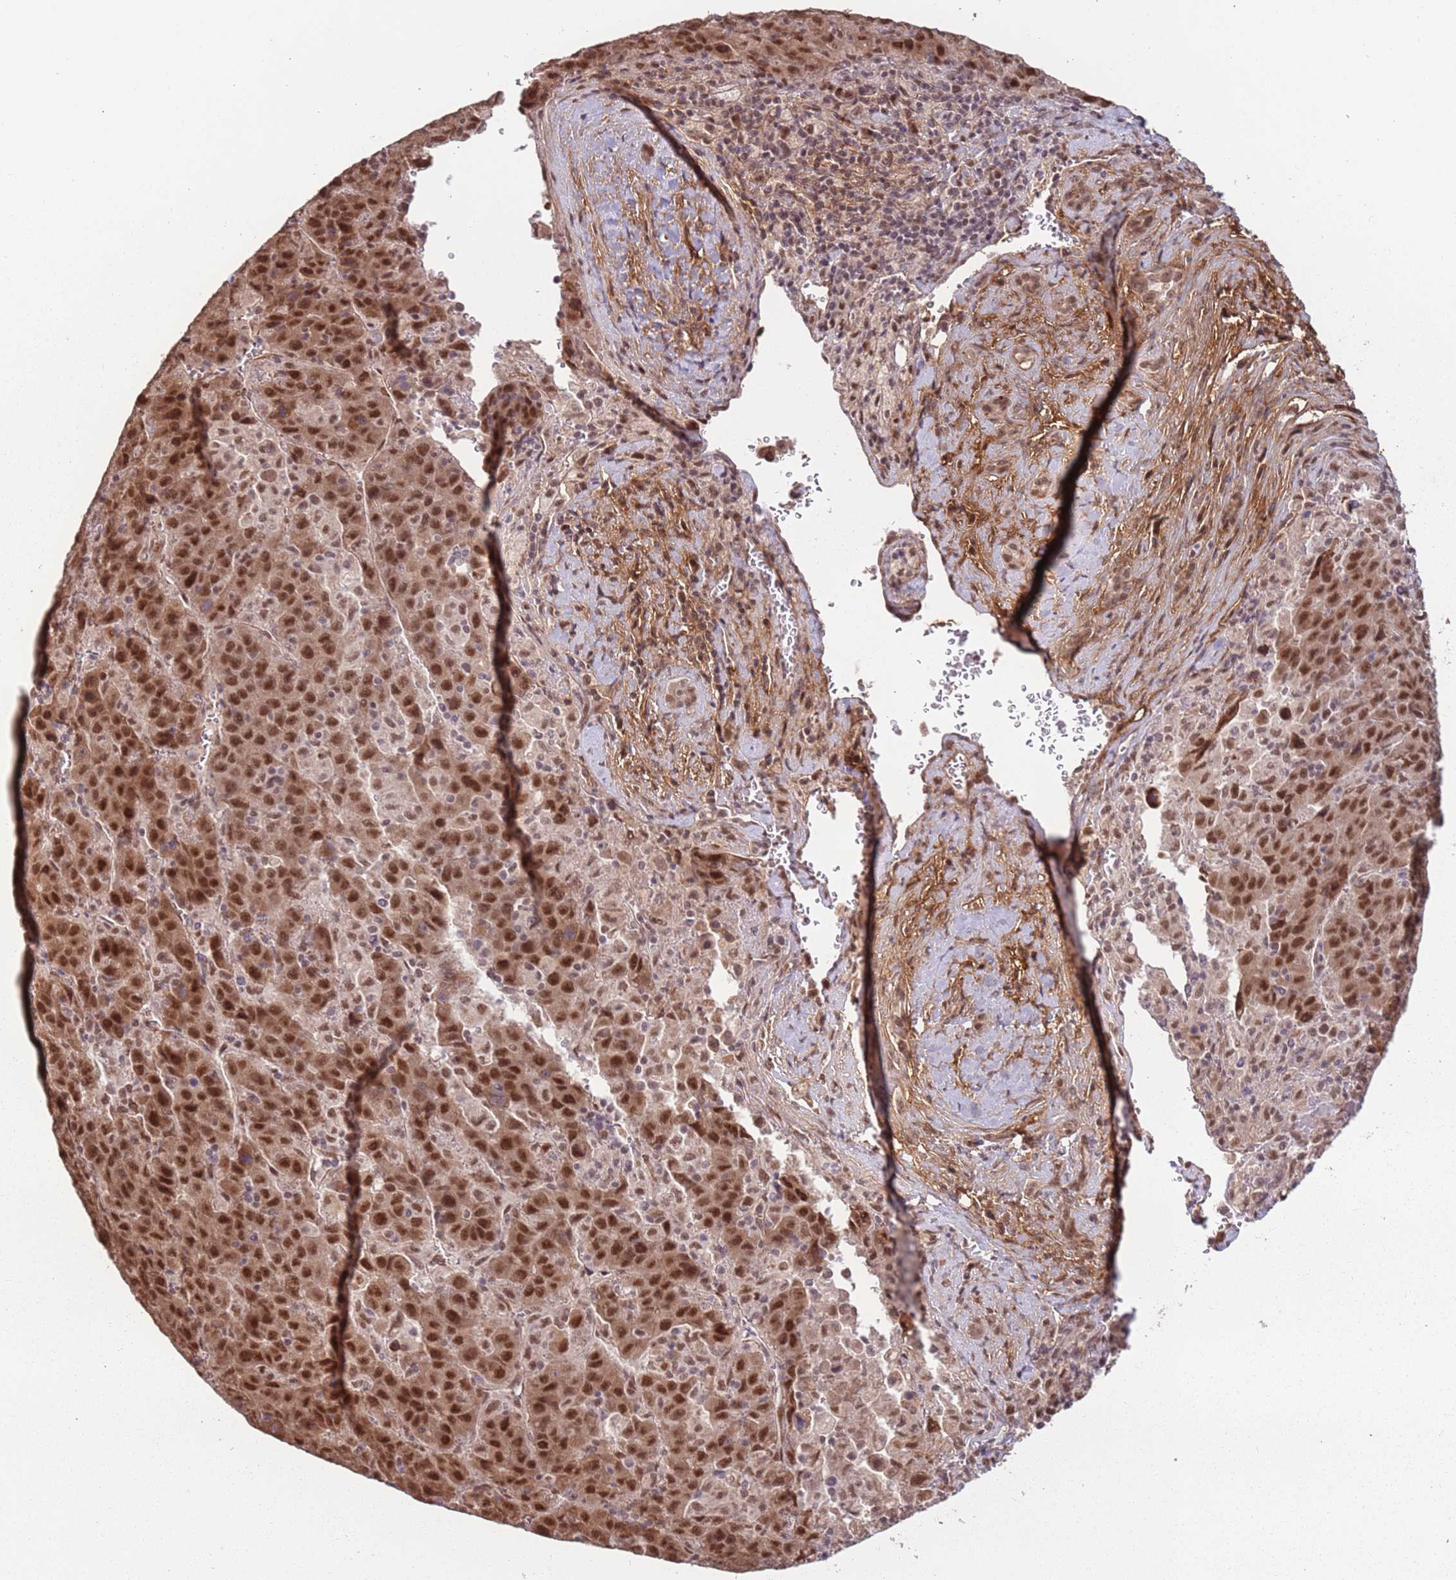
{"staining": {"intensity": "moderate", "quantity": ">75%", "location": "nuclear"}, "tissue": "liver cancer", "cell_type": "Tumor cells", "image_type": "cancer", "snomed": [{"axis": "morphology", "description": "Carcinoma, Hepatocellular, NOS"}, {"axis": "topography", "description": "Liver"}], "caption": "Protein staining demonstrates moderate nuclear staining in about >75% of tumor cells in hepatocellular carcinoma (liver).", "gene": "POLR3H", "patient": {"sex": "female", "age": 53}}